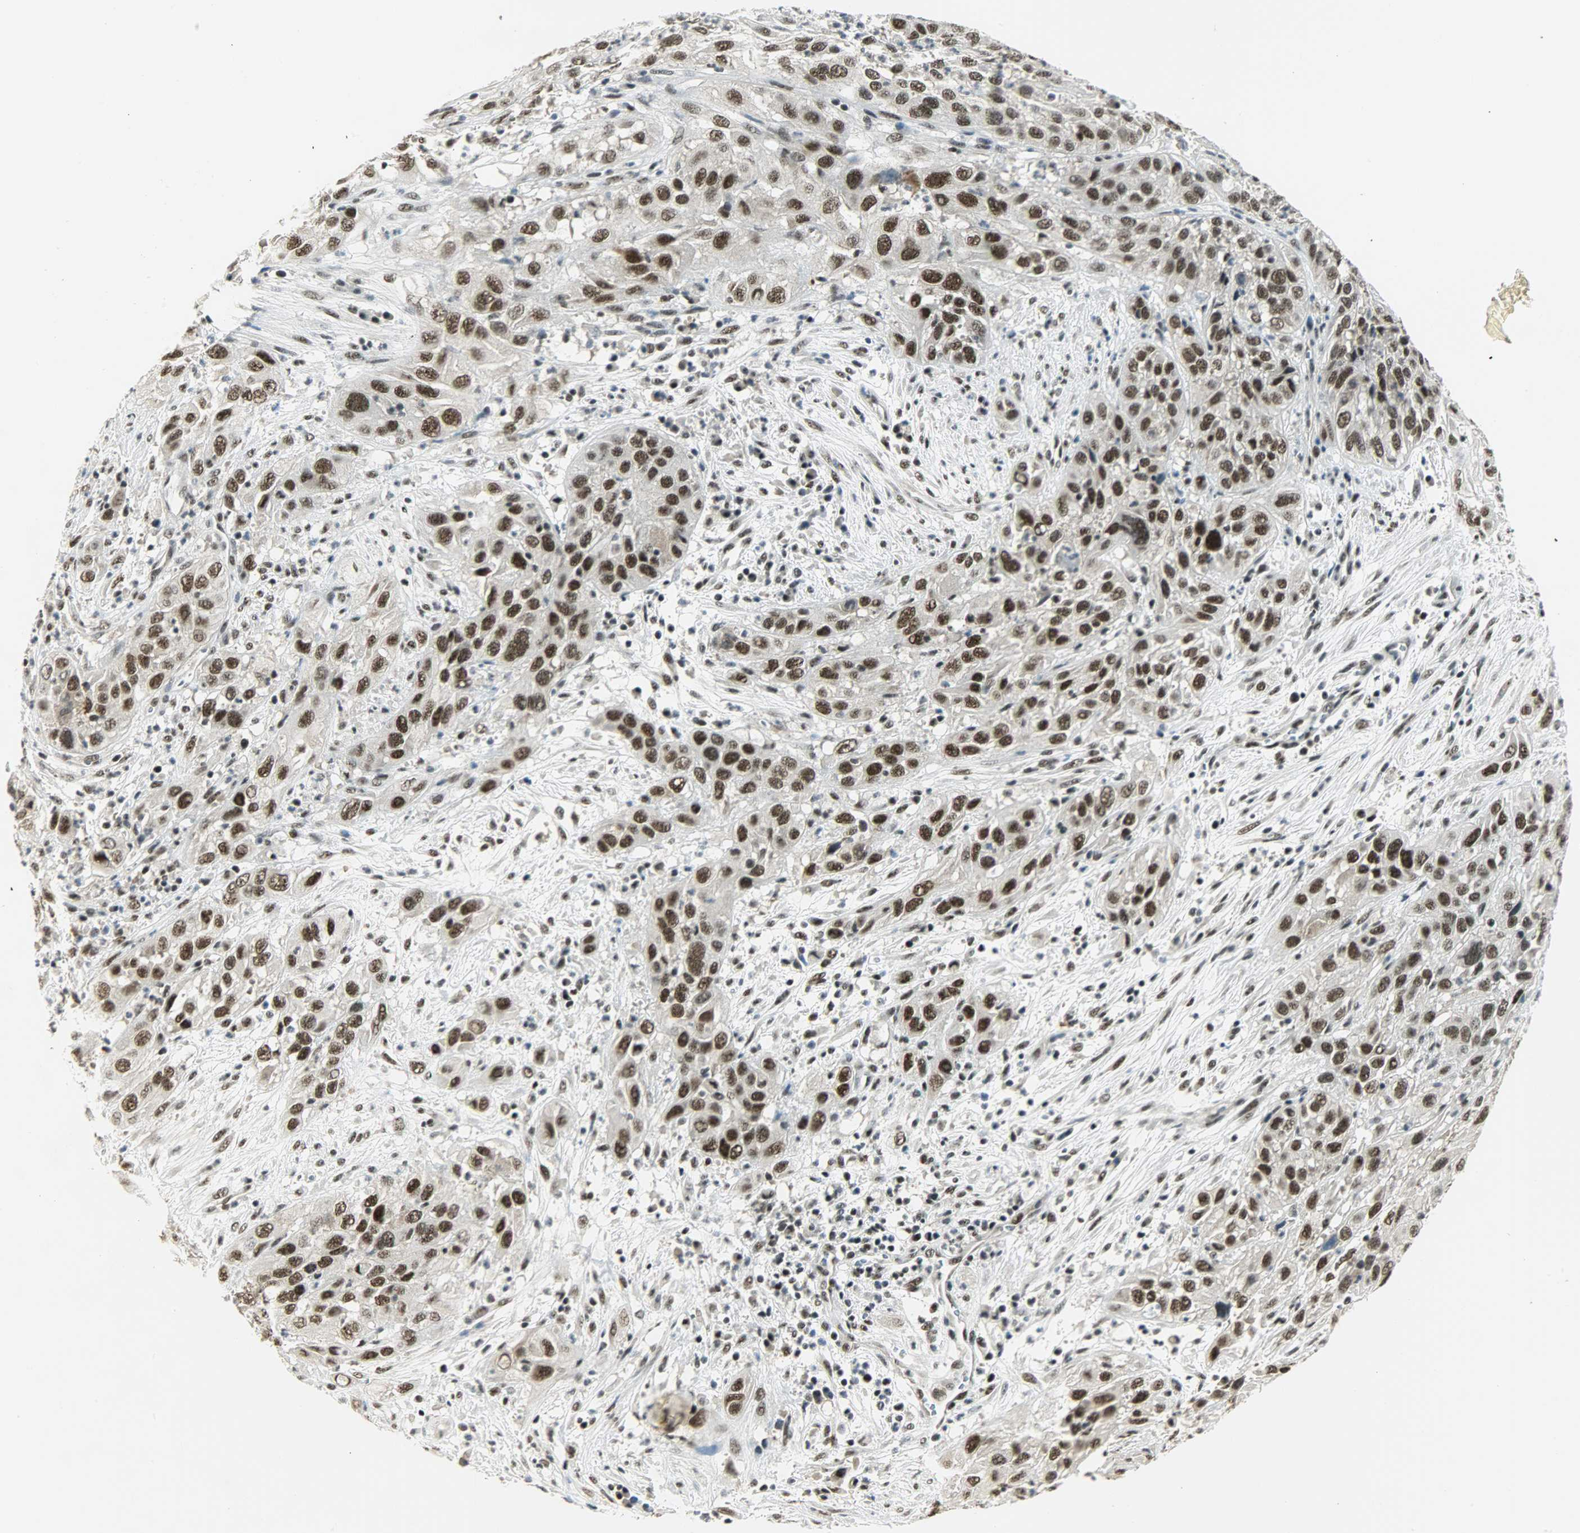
{"staining": {"intensity": "strong", "quantity": ">75%", "location": "nuclear"}, "tissue": "cervical cancer", "cell_type": "Tumor cells", "image_type": "cancer", "snomed": [{"axis": "morphology", "description": "Squamous cell carcinoma, NOS"}, {"axis": "topography", "description": "Cervix"}], "caption": "Immunohistochemical staining of human squamous cell carcinoma (cervical) reveals high levels of strong nuclear expression in approximately >75% of tumor cells.", "gene": "SUGP1", "patient": {"sex": "female", "age": 32}}